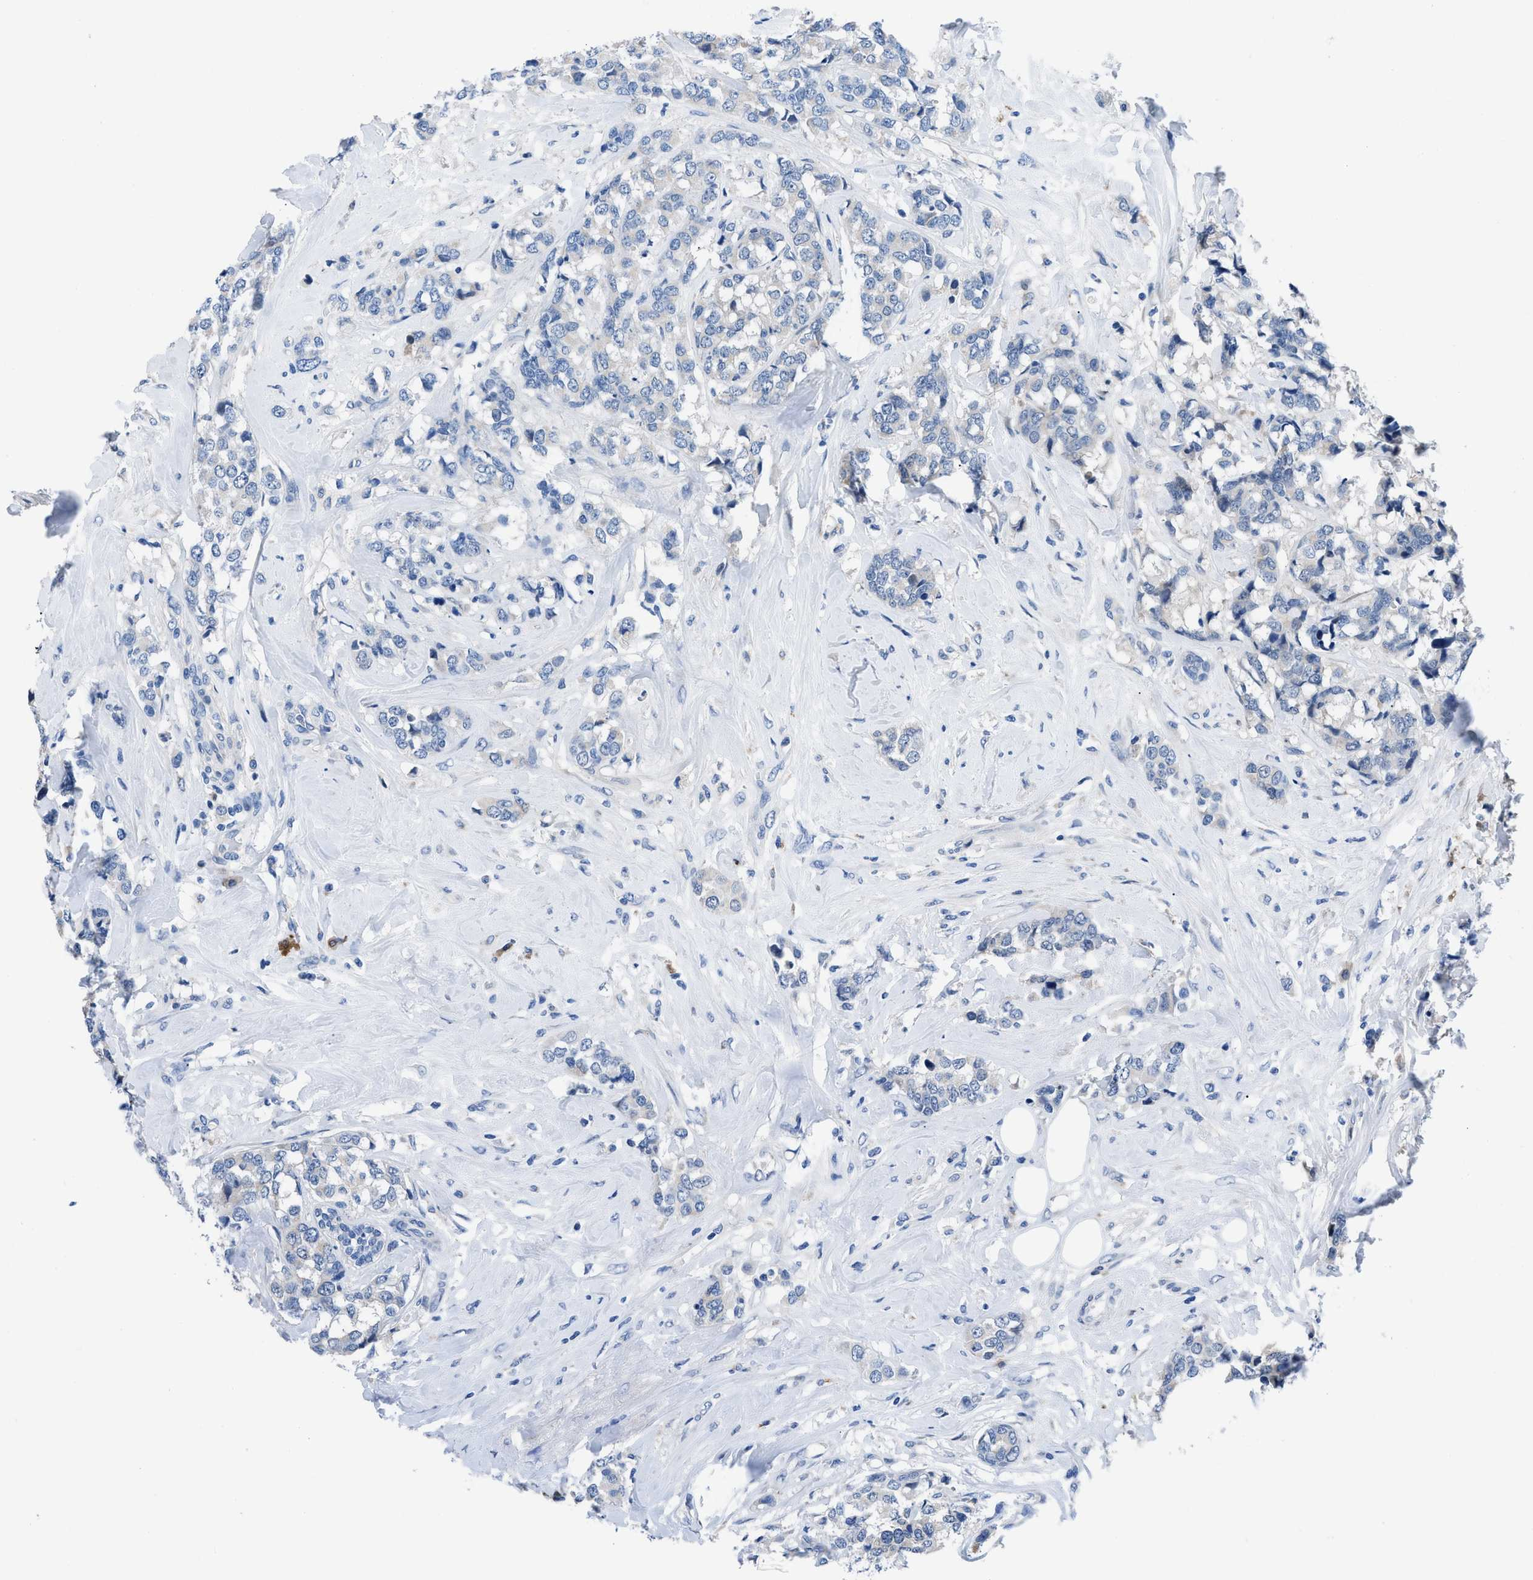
{"staining": {"intensity": "weak", "quantity": "<25%", "location": "cytoplasmic/membranous"}, "tissue": "breast cancer", "cell_type": "Tumor cells", "image_type": "cancer", "snomed": [{"axis": "morphology", "description": "Lobular carcinoma"}, {"axis": "topography", "description": "Breast"}], "caption": "This is an IHC image of human breast cancer (lobular carcinoma). There is no expression in tumor cells.", "gene": "UAP1", "patient": {"sex": "female", "age": 59}}